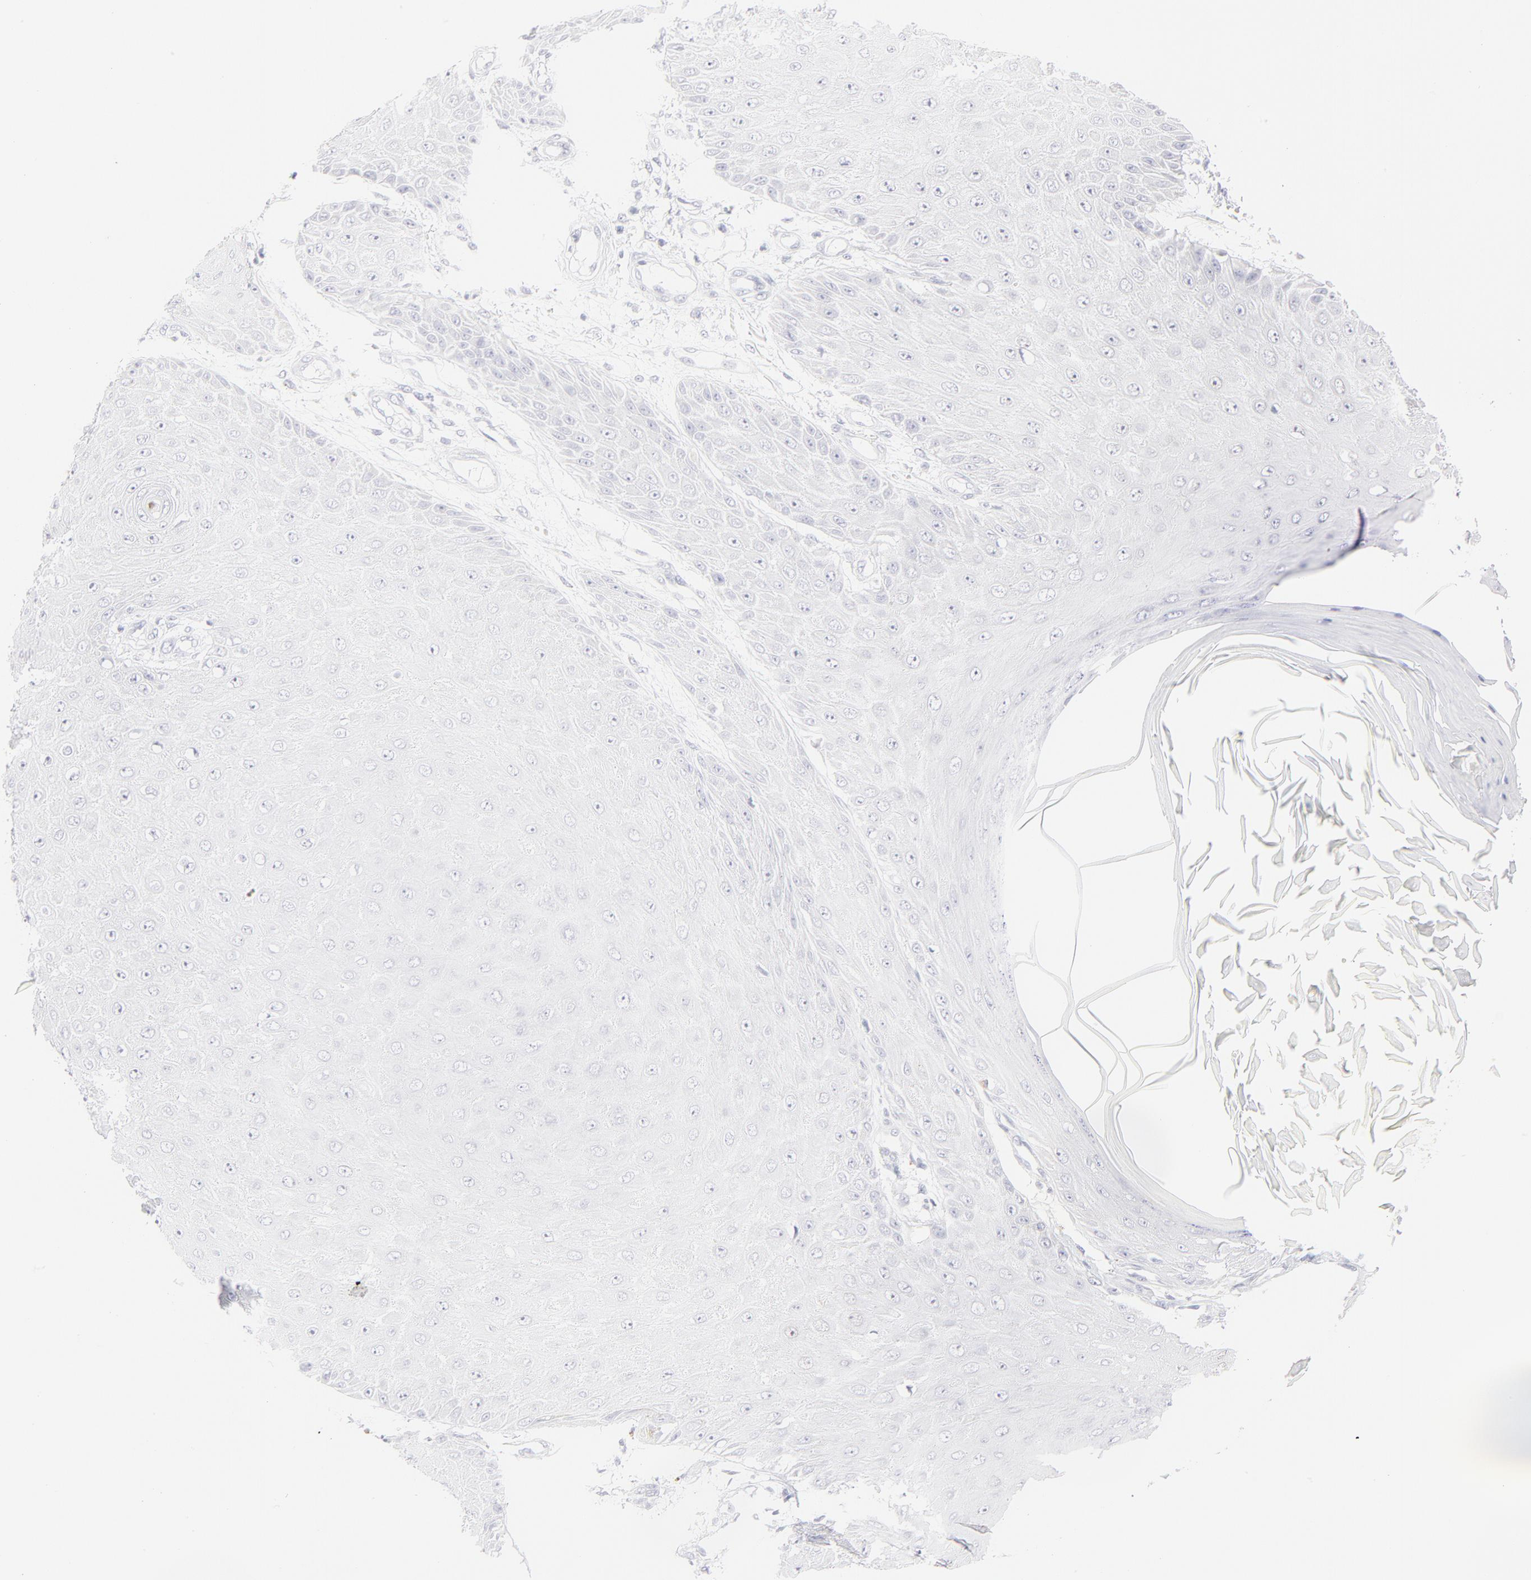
{"staining": {"intensity": "negative", "quantity": "none", "location": "none"}, "tissue": "skin cancer", "cell_type": "Tumor cells", "image_type": "cancer", "snomed": [{"axis": "morphology", "description": "Squamous cell carcinoma, NOS"}, {"axis": "topography", "description": "Skin"}], "caption": "Immunohistochemistry (IHC) micrograph of human skin cancer (squamous cell carcinoma) stained for a protein (brown), which demonstrates no staining in tumor cells. The staining is performed using DAB brown chromogen with nuclei counter-stained in using hematoxylin.", "gene": "ELF3", "patient": {"sex": "female", "age": 40}}